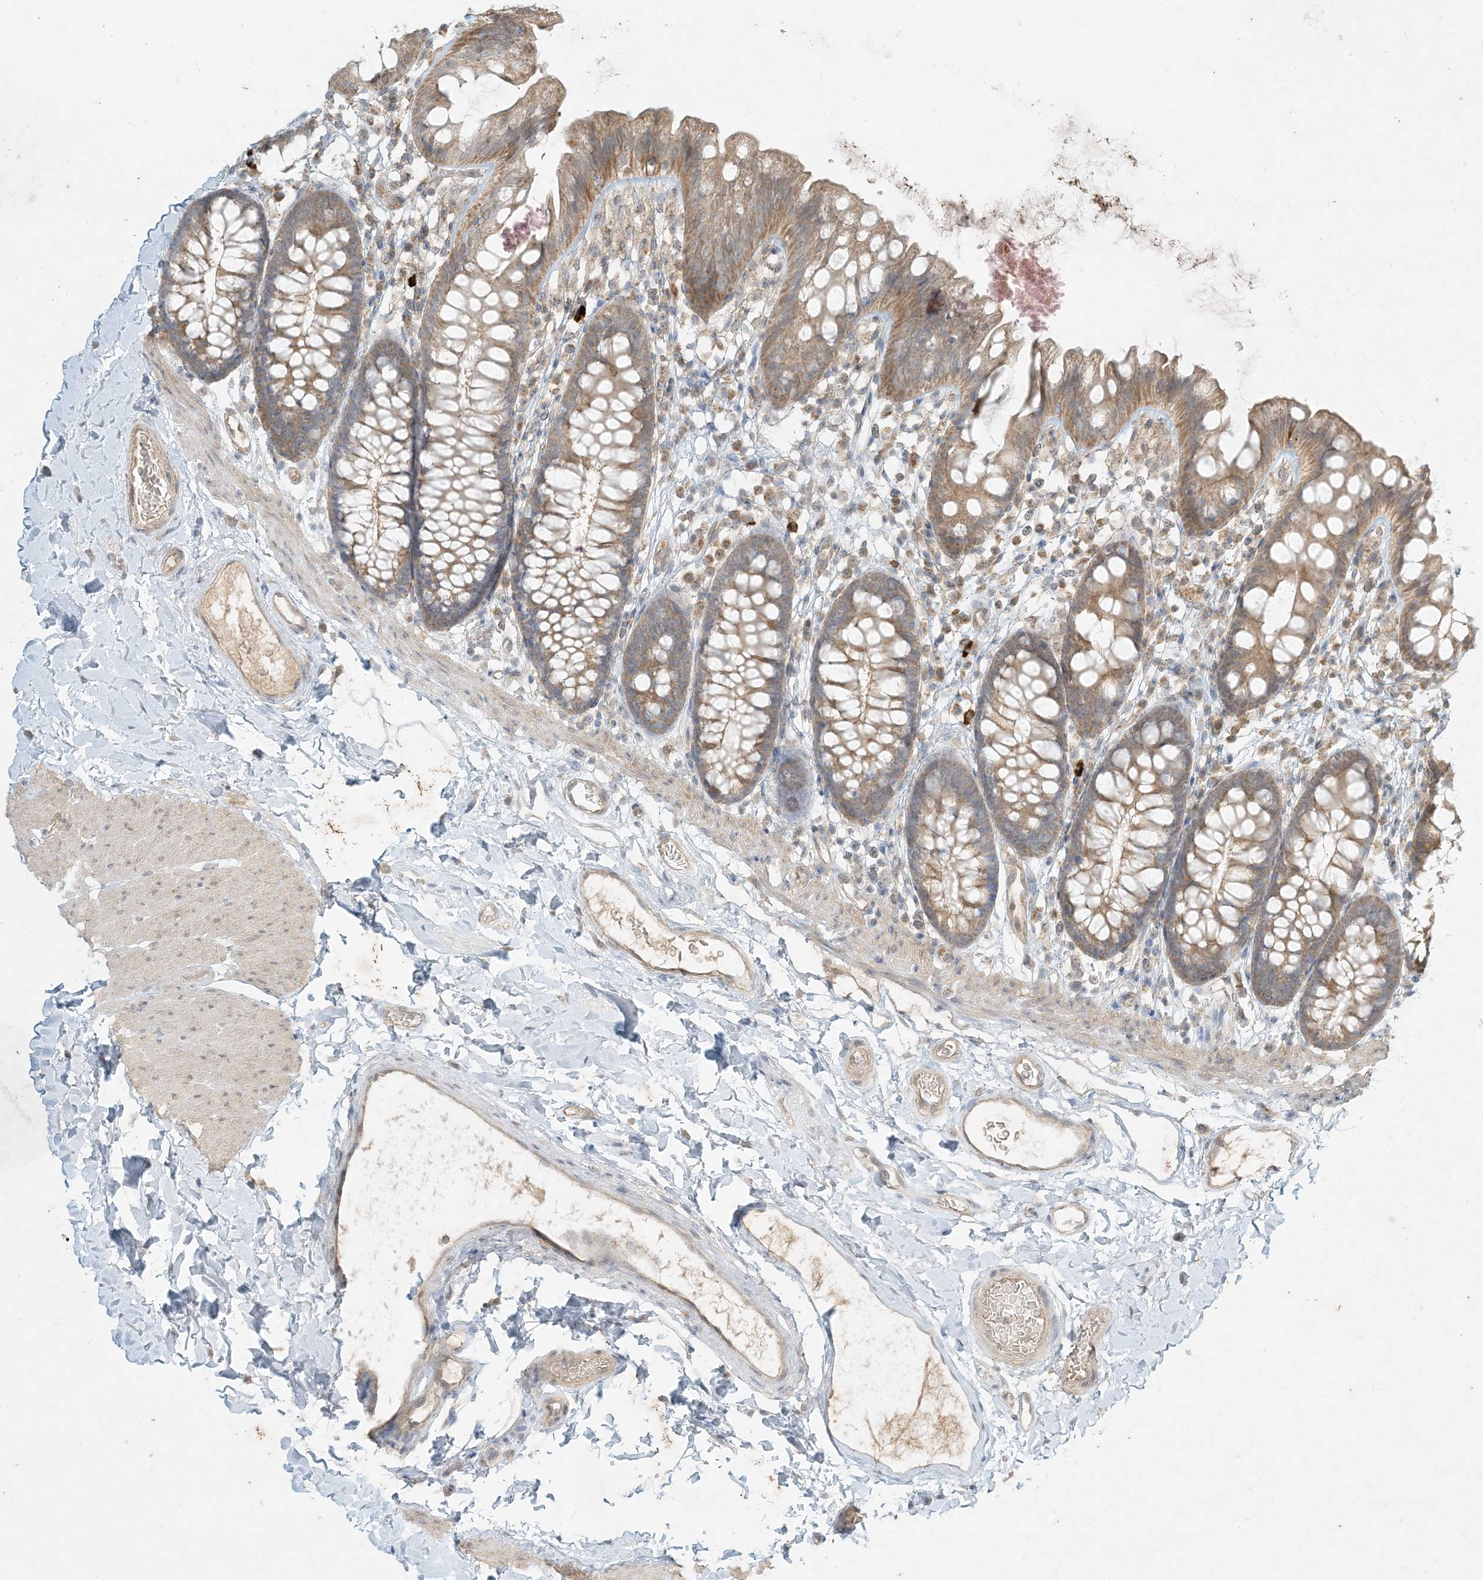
{"staining": {"intensity": "moderate", "quantity": ">75%", "location": "cytoplasmic/membranous"}, "tissue": "colon", "cell_type": "Endothelial cells", "image_type": "normal", "snomed": [{"axis": "morphology", "description": "Normal tissue, NOS"}, {"axis": "topography", "description": "Colon"}], "caption": "Colon stained with IHC displays moderate cytoplasmic/membranous expression in about >75% of endothelial cells.", "gene": "MCOLN1", "patient": {"sex": "female", "age": 62}}